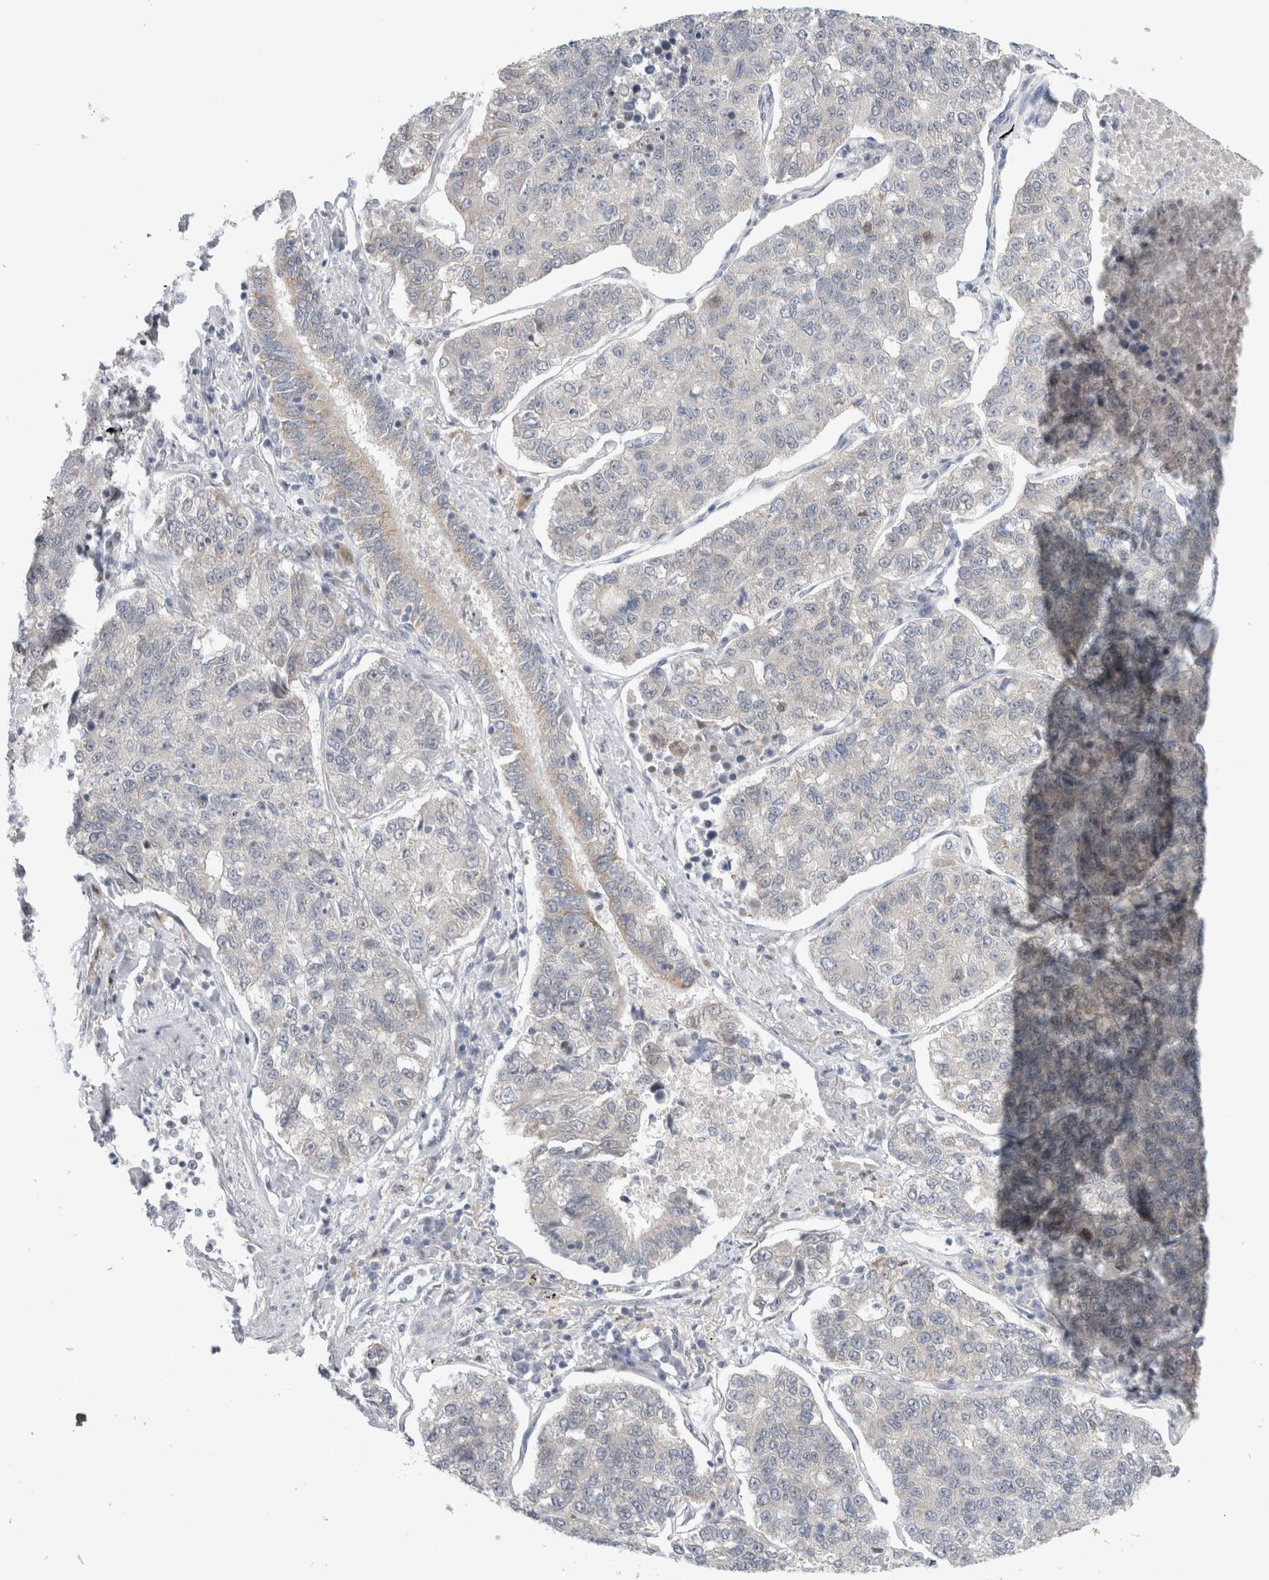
{"staining": {"intensity": "negative", "quantity": "none", "location": "none"}, "tissue": "lung cancer", "cell_type": "Tumor cells", "image_type": "cancer", "snomed": [{"axis": "morphology", "description": "Adenocarcinoma, NOS"}, {"axis": "topography", "description": "Lung"}], "caption": "IHC micrograph of lung adenocarcinoma stained for a protein (brown), which shows no expression in tumor cells.", "gene": "NDOR1", "patient": {"sex": "male", "age": 49}}